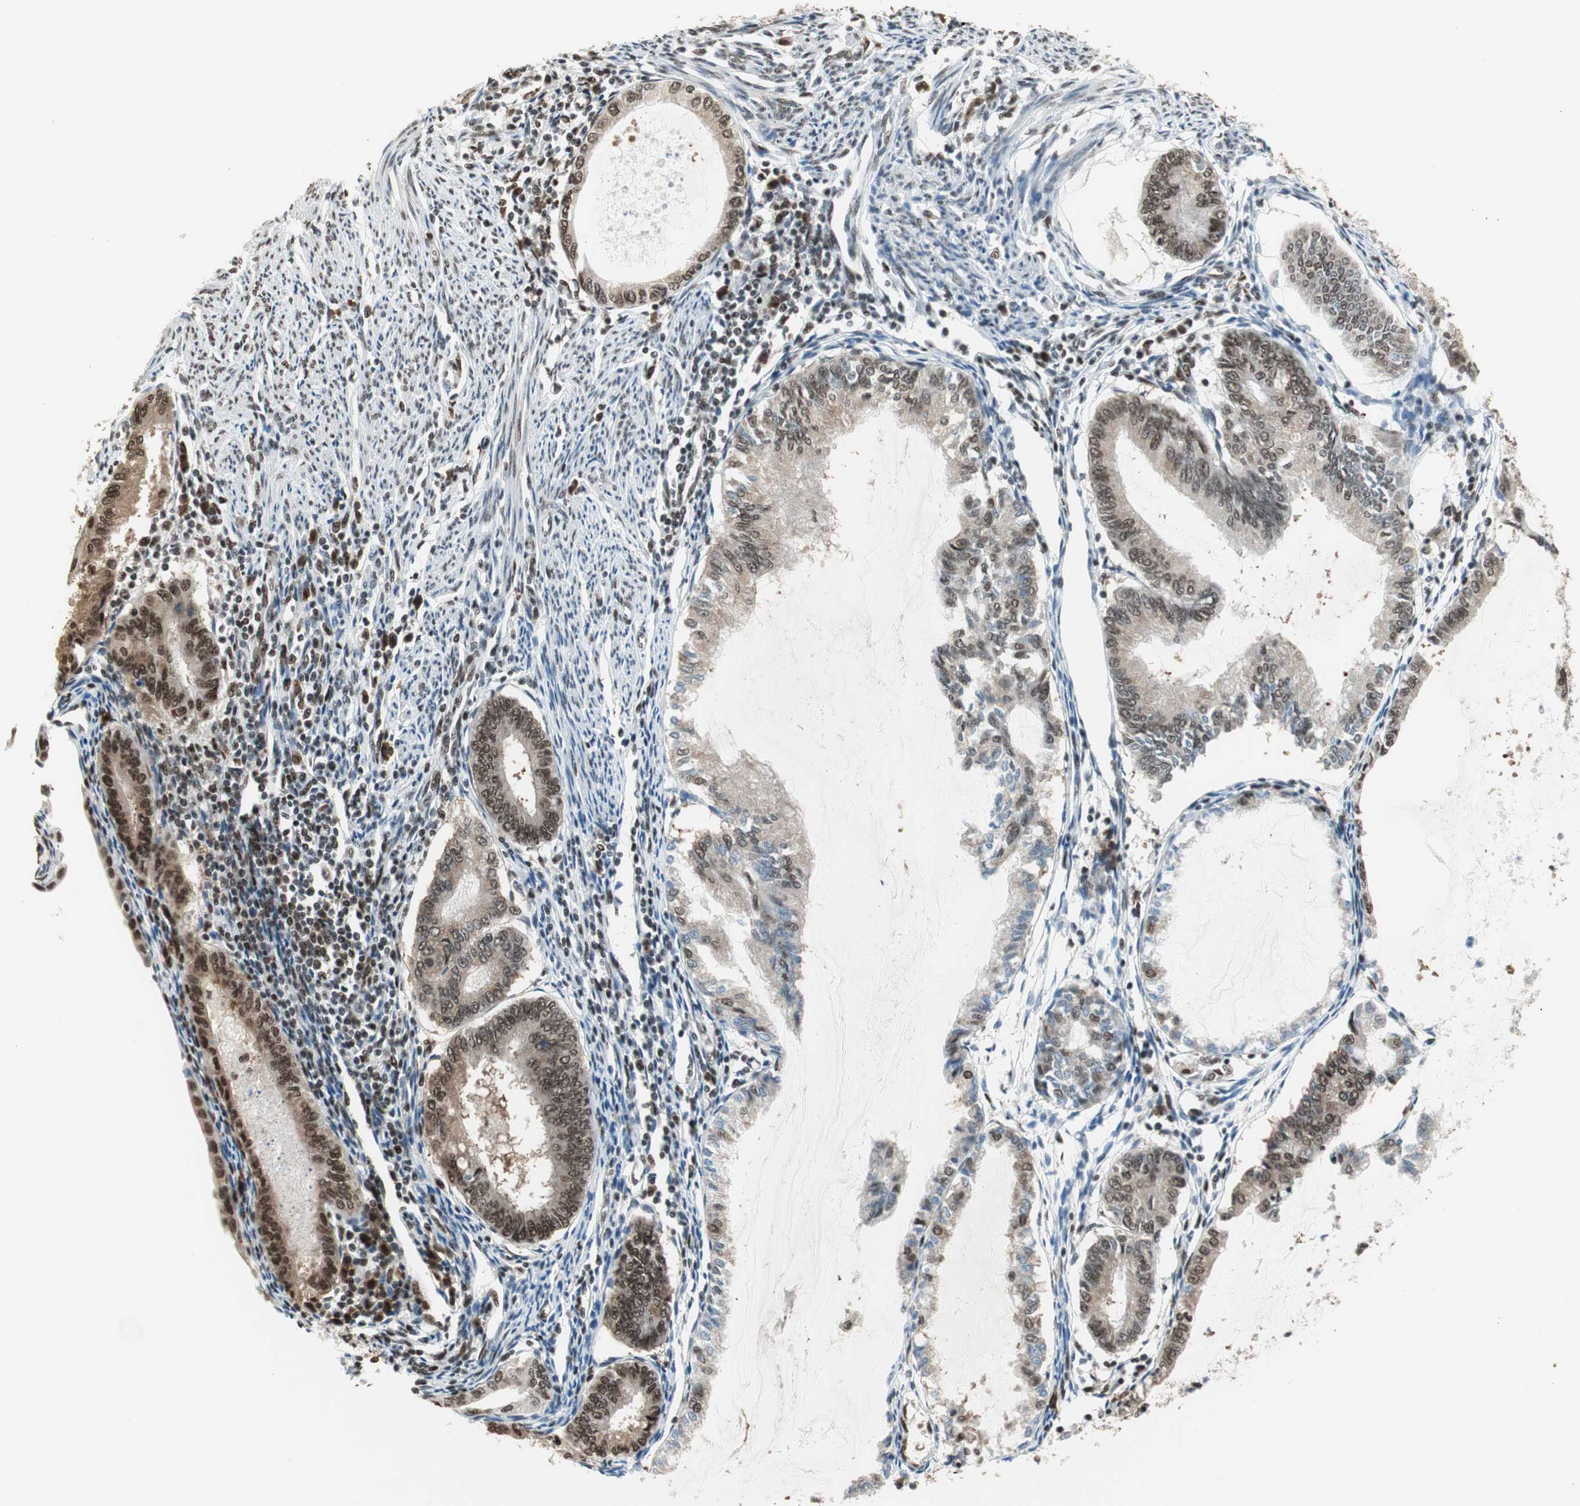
{"staining": {"intensity": "moderate", "quantity": ">75%", "location": "nuclear"}, "tissue": "endometrial cancer", "cell_type": "Tumor cells", "image_type": "cancer", "snomed": [{"axis": "morphology", "description": "Adenocarcinoma, NOS"}, {"axis": "topography", "description": "Endometrium"}], "caption": "IHC histopathology image of endometrial cancer (adenocarcinoma) stained for a protein (brown), which displays medium levels of moderate nuclear staining in about >75% of tumor cells.", "gene": "SMARCE1", "patient": {"sex": "female", "age": 86}}